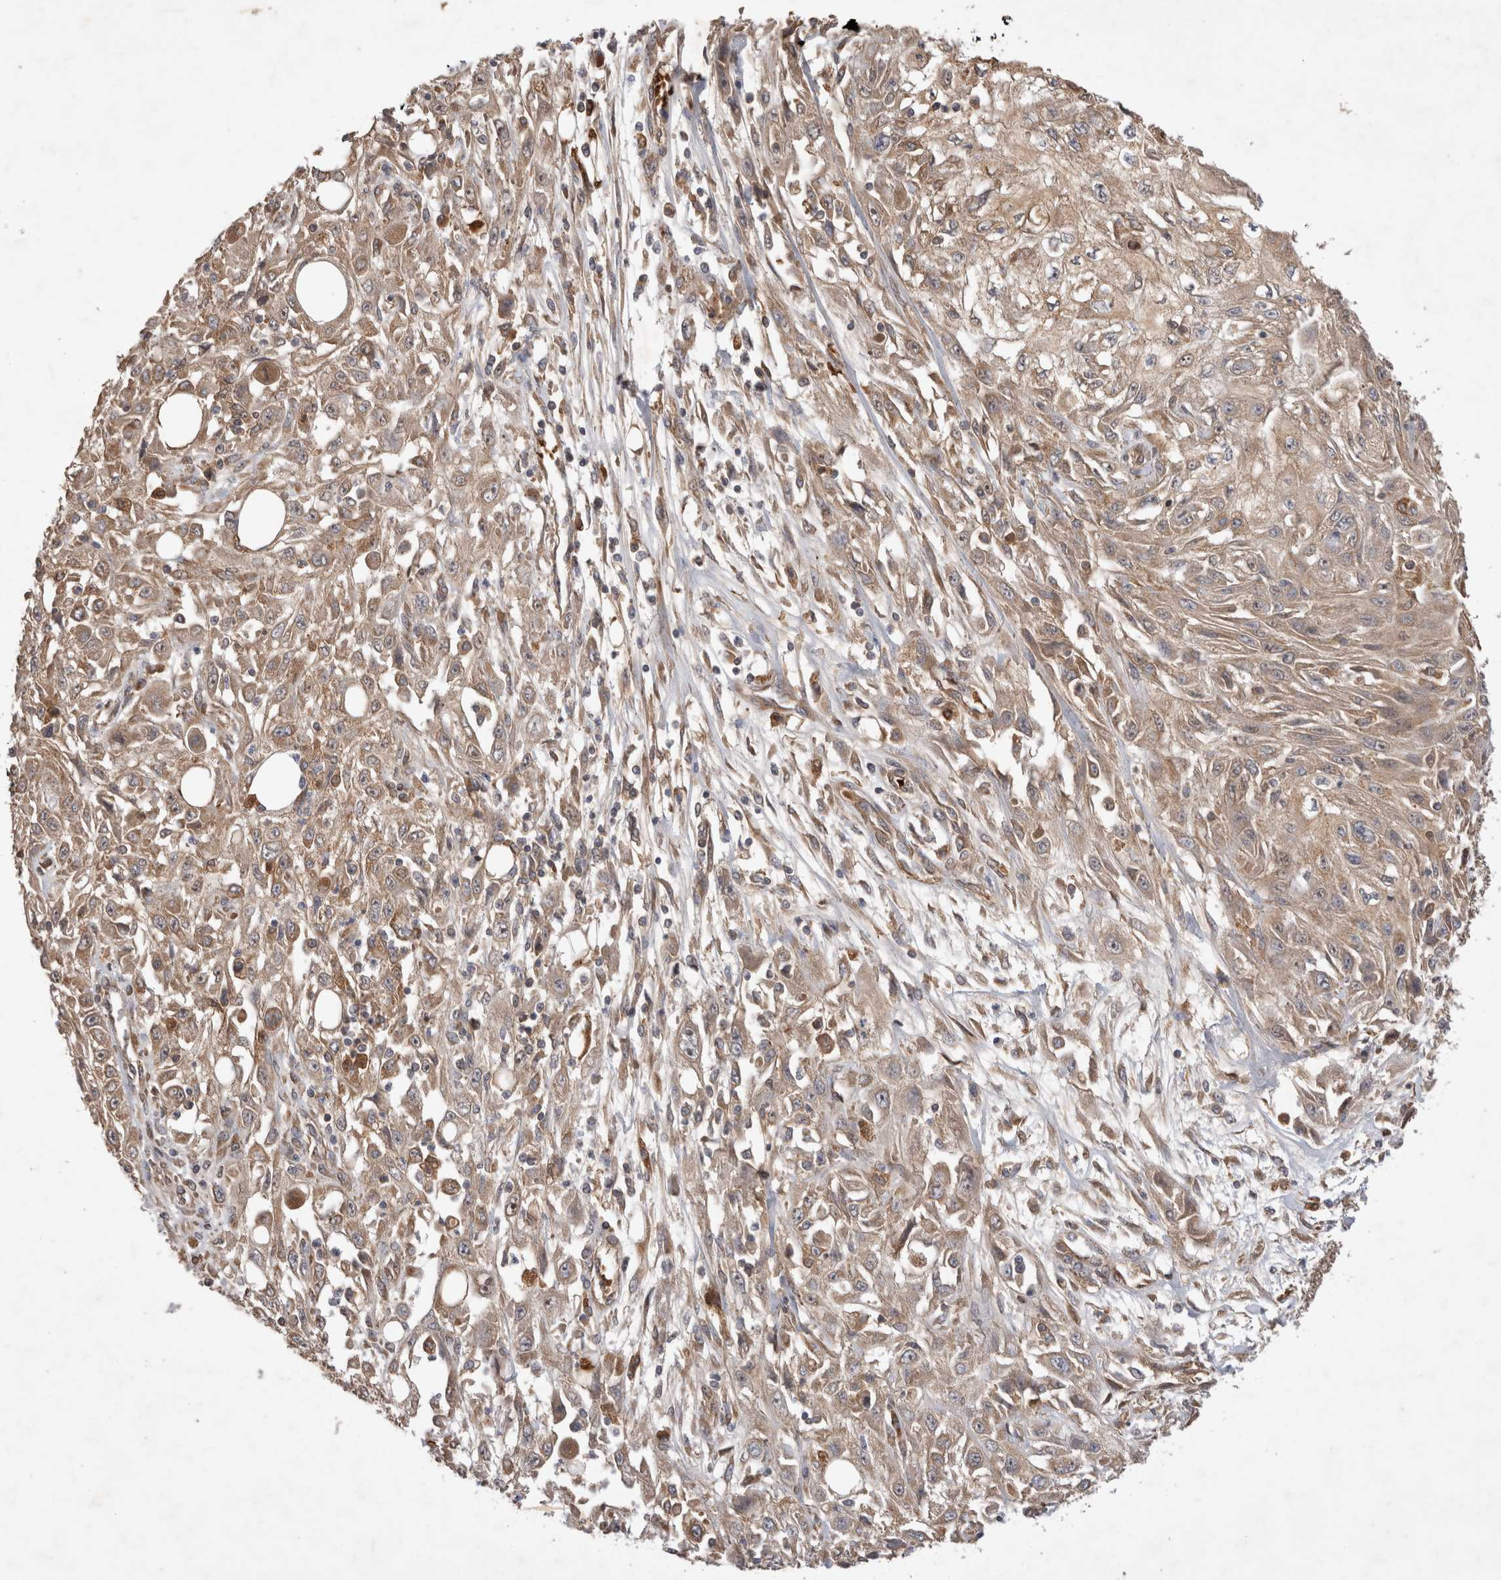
{"staining": {"intensity": "weak", "quantity": ">75%", "location": "cytoplasmic/membranous"}, "tissue": "skin cancer", "cell_type": "Tumor cells", "image_type": "cancer", "snomed": [{"axis": "morphology", "description": "Squamous cell carcinoma, NOS"}, {"axis": "morphology", "description": "Squamous cell carcinoma, metastatic, NOS"}, {"axis": "topography", "description": "Skin"}, {"axis": "topography", "description": "Lymph node"}], "caption": "Immunohistochemistry (IHC) photomicrograph of neoplastic tissue: skin cancer stained using immunohistochemistry (IHC) displays low levels of weak protein expression localized specifically in the cytoplasmic/membranous of tumor cells, appearing as a cytoplasmic/membranous brown color.", "gene": "FAM221A", "patient": {"sex": "male", "age": 75}}